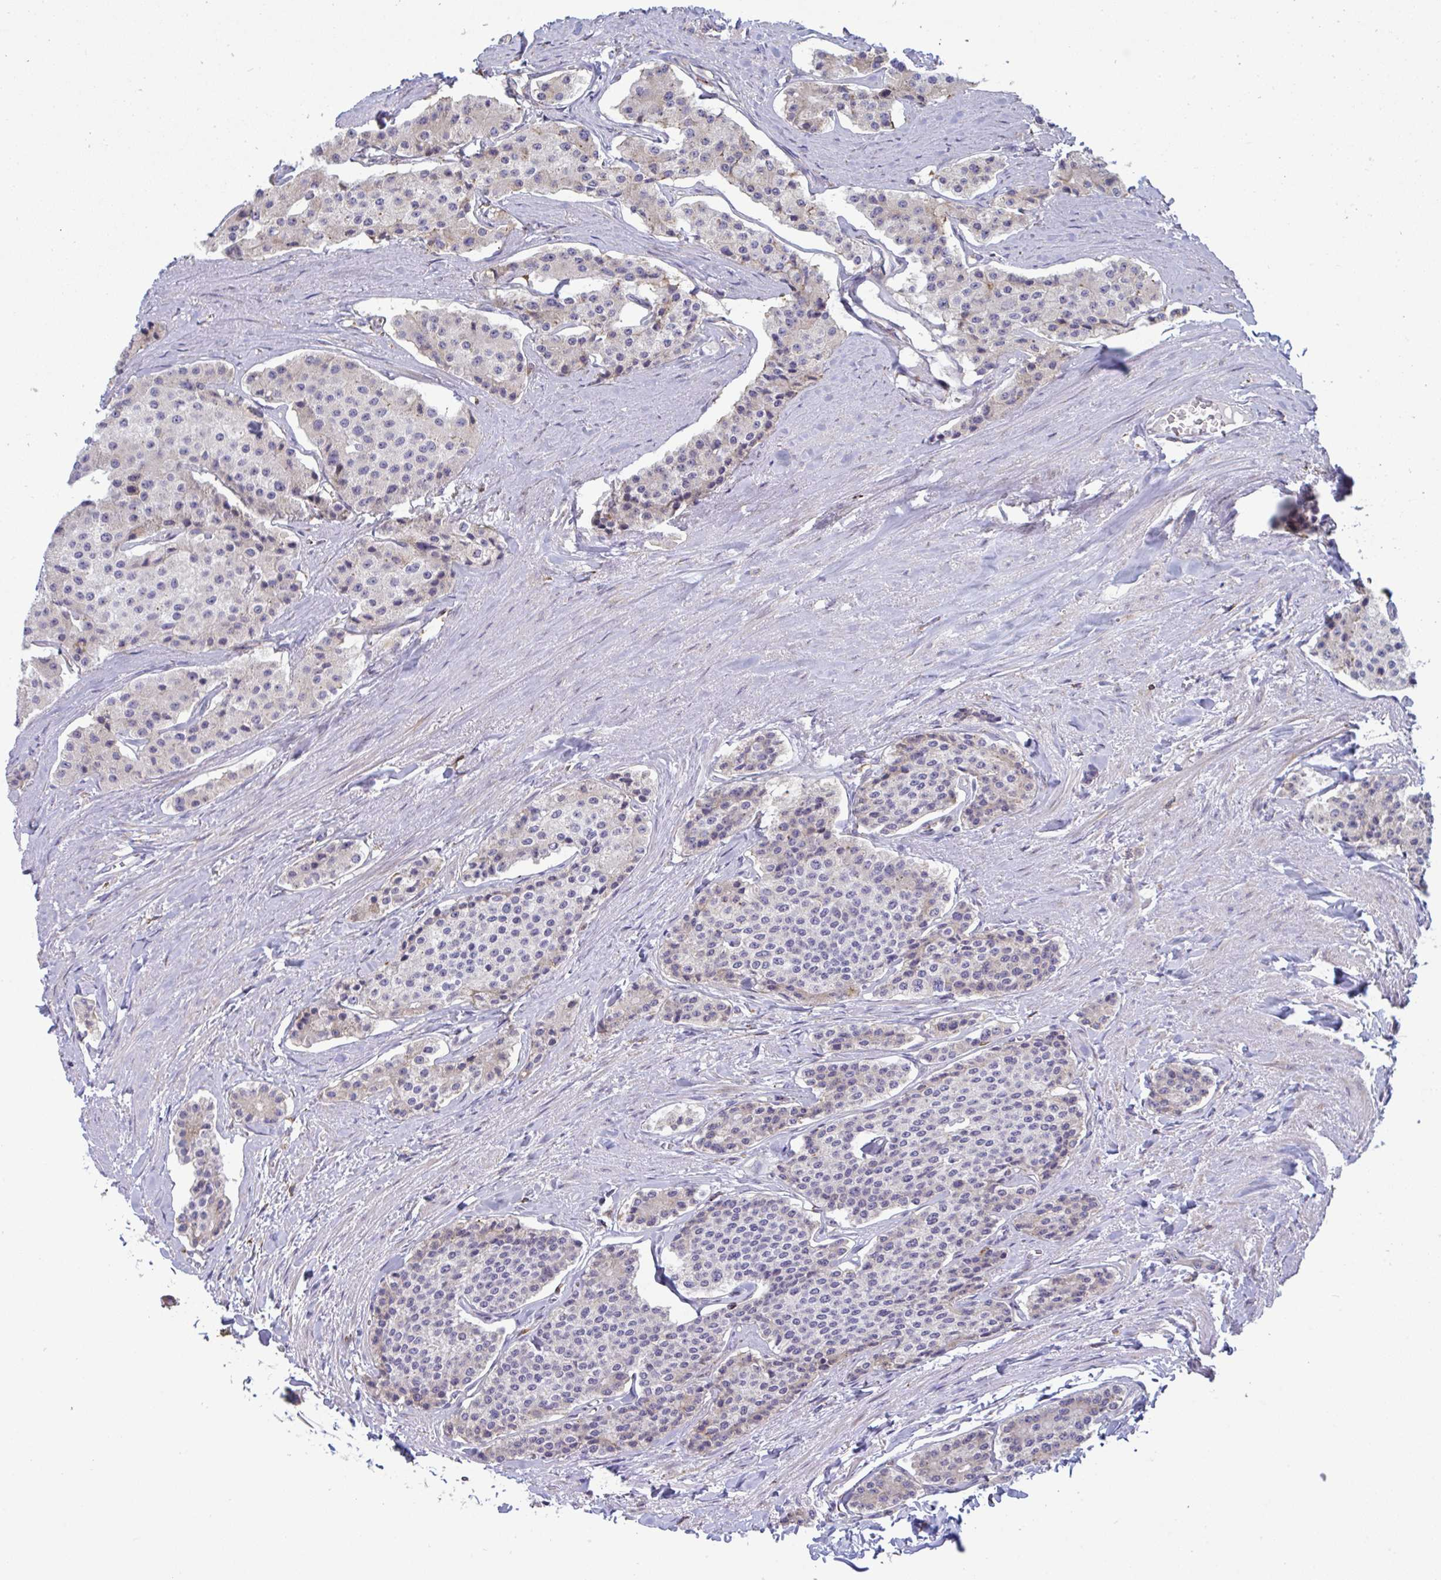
{"staining": {"intensity": "weak", "quantity": "<25%", "location": "cytoplasmic/membranous"}, "tissue": "carcinoid", "cell_type": "Tumor cells", "image_type": "cancer", "snomed": [{"axis": "morphology", "description": "Carcinoid, malignant, NOS"}, {"axis": "topography", "description": "Small intestine"}], "caption": "Image shows no significant protein staining in tumor cells of carcinoid (malignant). The staining is performed using DAB brown chromogen with nuclei counter-stained in using hematoxylin.", "gene": "MYMK", "patient": {"sex": "female", "age": 65}}